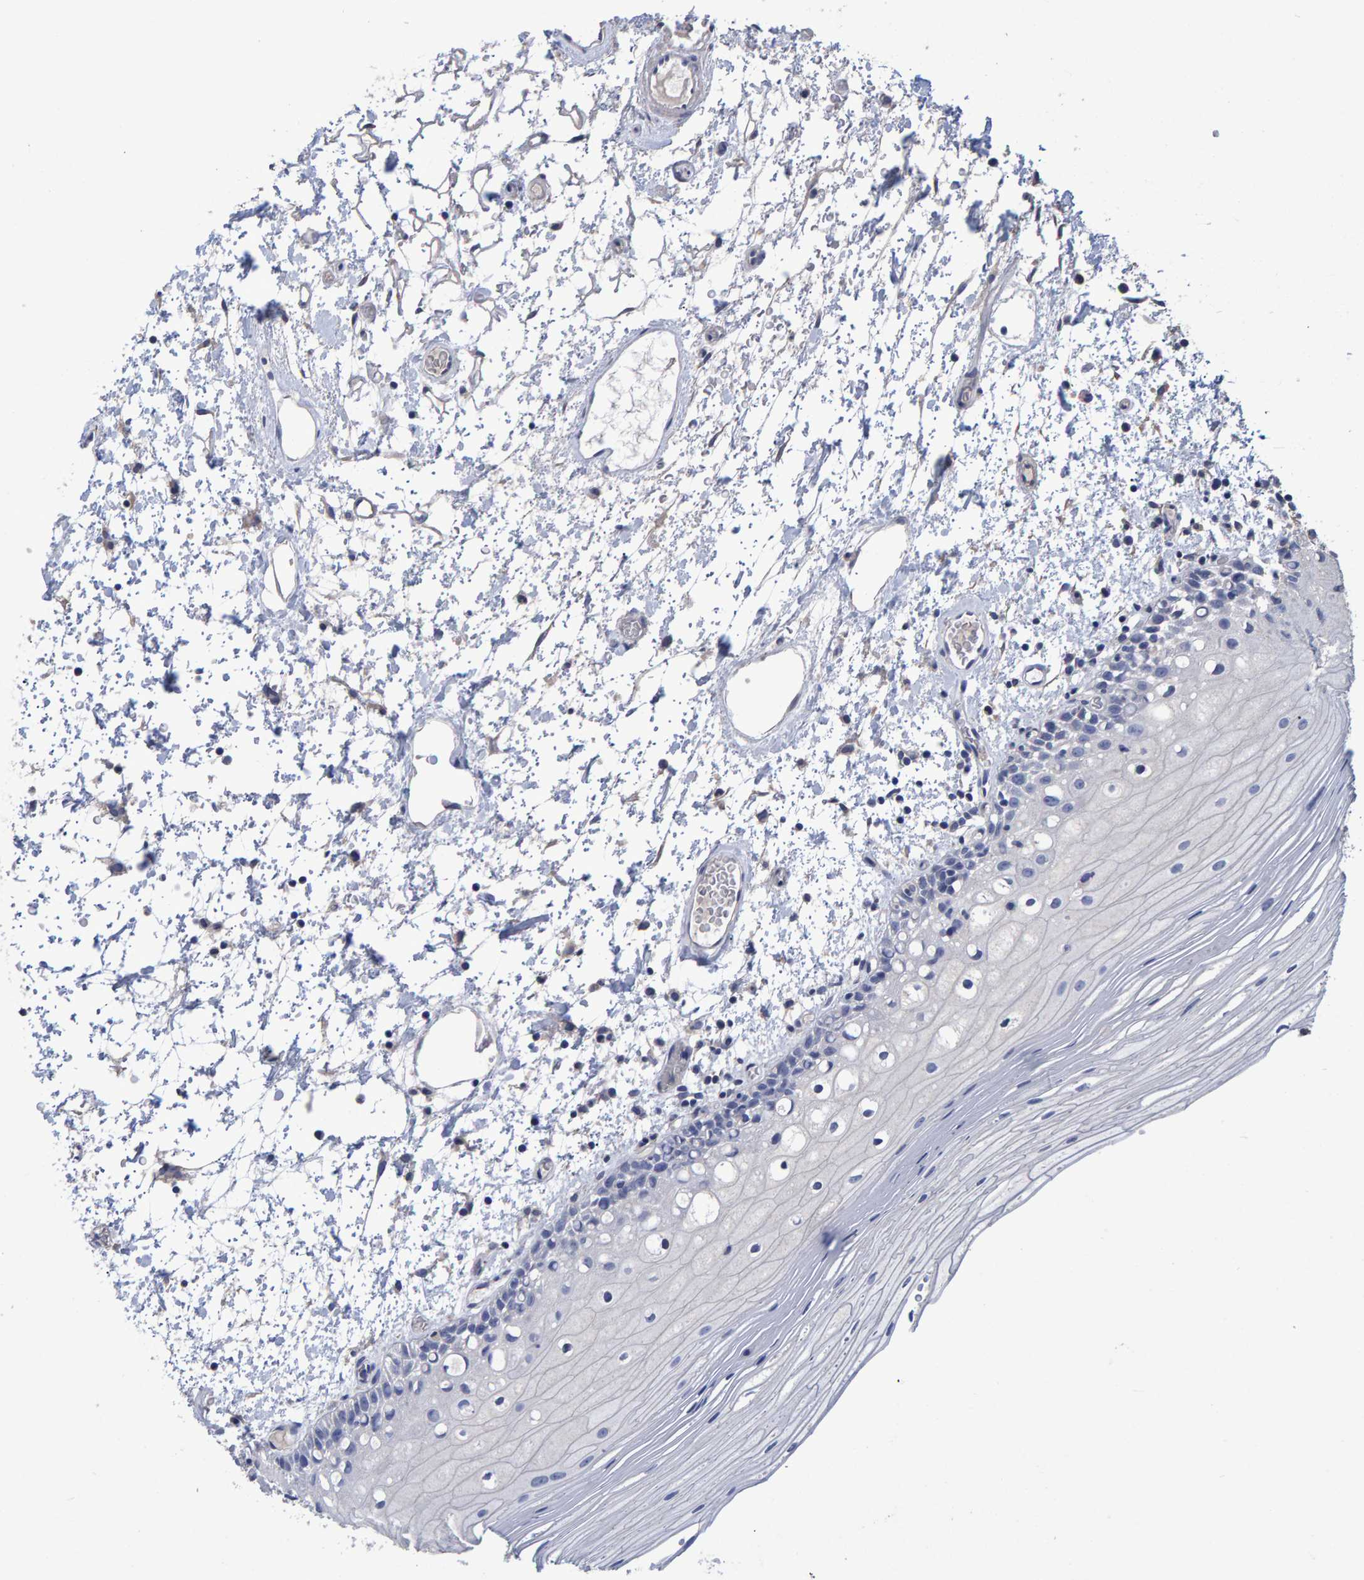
{"staining": {"intensity": "negative", "quantity": "none", "location": "none"}, "tissue": "oral mucosa", "cell_type": "Squamous epithelial cells", "image_type": "normal", "snomed": [{"axis": "morphology", "description": "Normal tissue, NOS"}, {"axis": "topography", "description": "Oral tissue"}], "caption": "Immunohistochemistry of benign human oral mucosa displays no expression in squamous epithelial cells.", "gene": "HEMGN", "patient": {"sex": "male", "age": 52}}